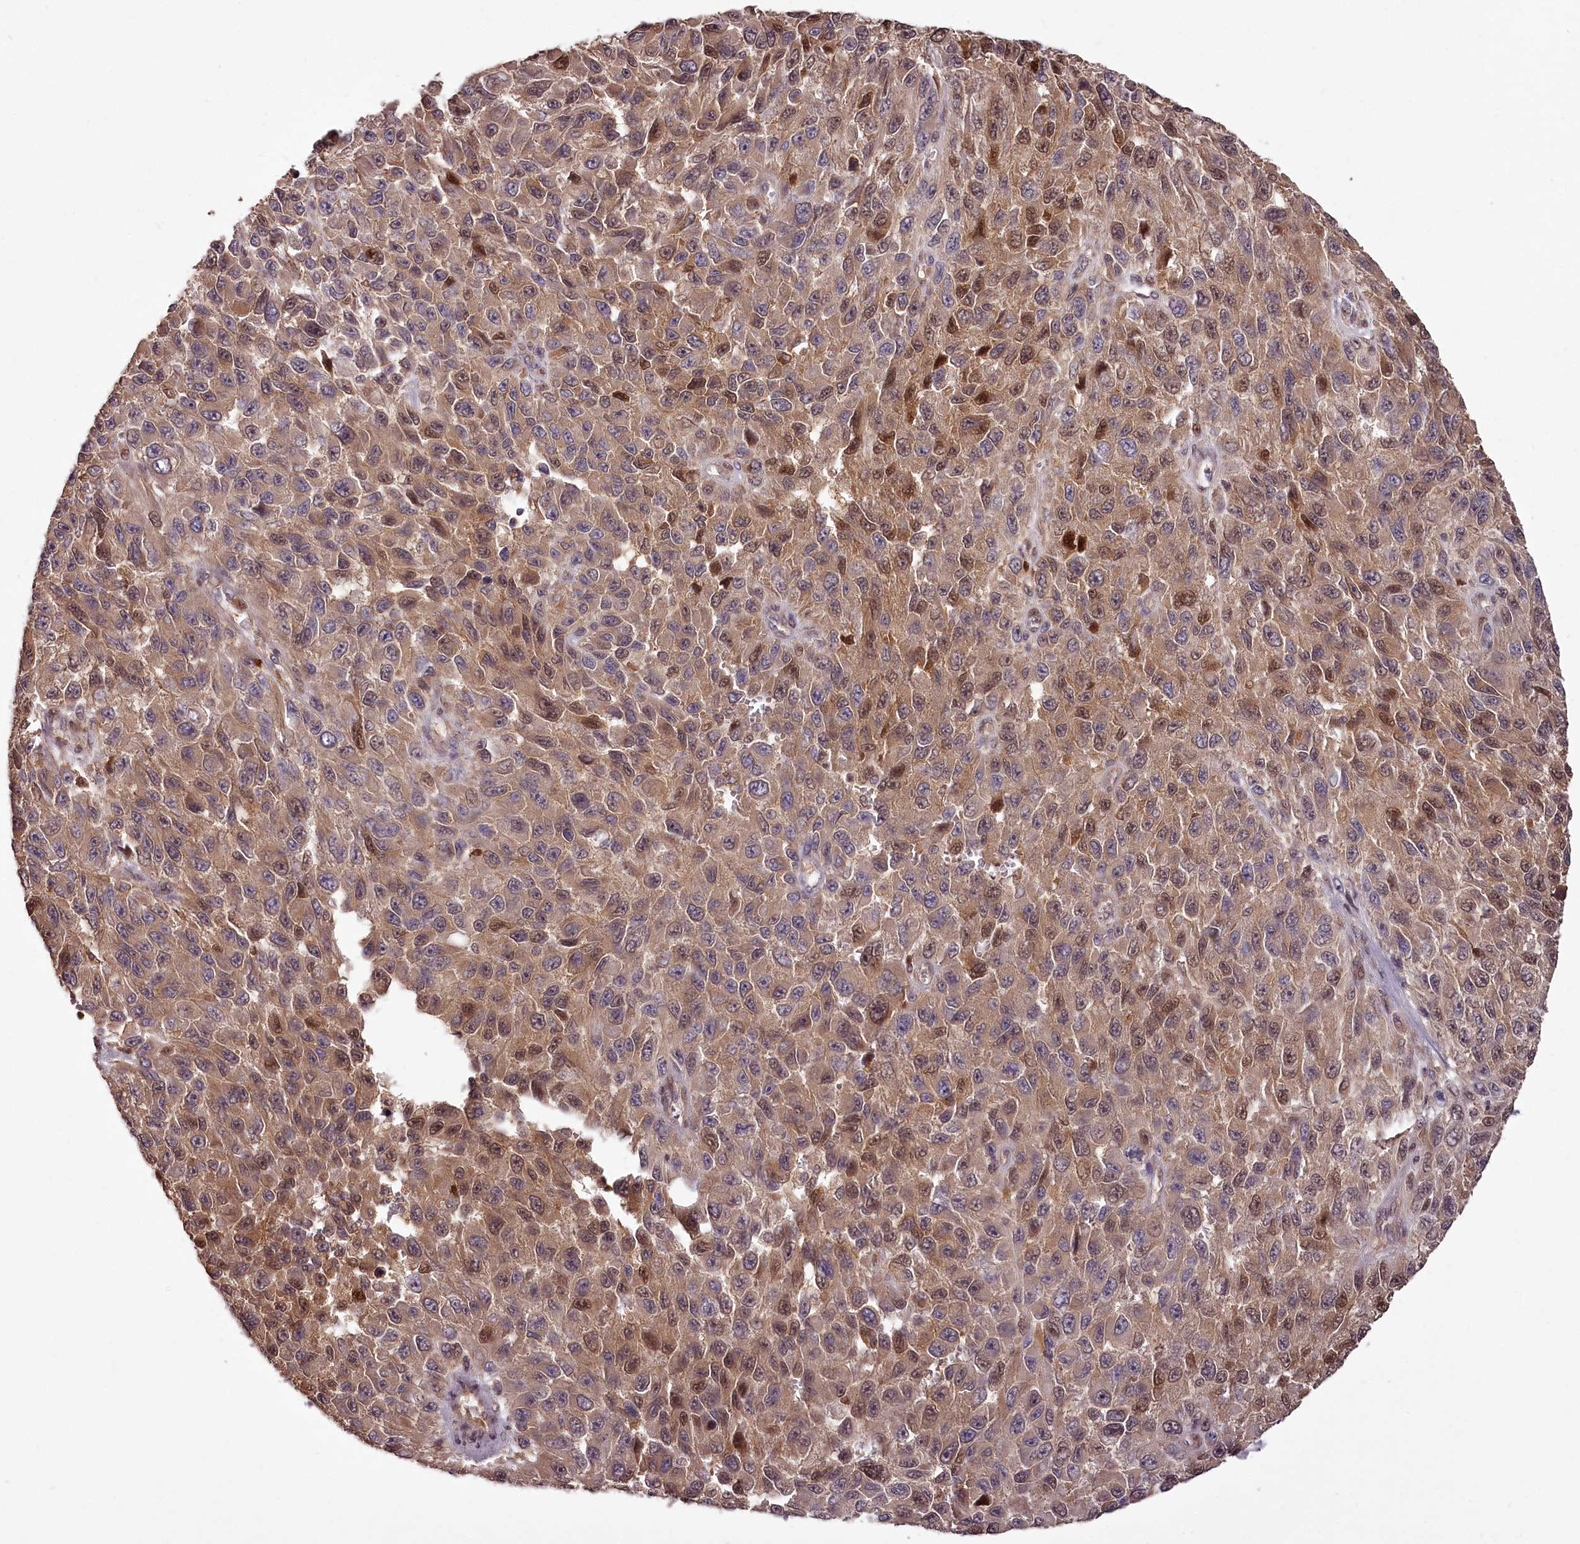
{"staining": {"intensity": "moderate", "quantity": "25%-75%", "location": "cytoplasmic/membranous,nuclear"}, "tissue": "melanoma", "cell_type": "Tumor cells", "image_type": "cancer", "snomed": [{"axis": "morphology", "description": "Normal tissue, NOS"}, {"axis": "morphology", "description": "Malignant melanoma, NOS"}, {"axis": "topography", "description": "Skin"}], "caption": "A micrograph showing moderate cytoplasmic/membranous and nuclear positivity in approximately 25%-75% of tumor cells in melanoma, as visualized by brown immunohistochemical staining.", "gene": "NPRL2", "patient": {"sex": "female", "age": 96}}